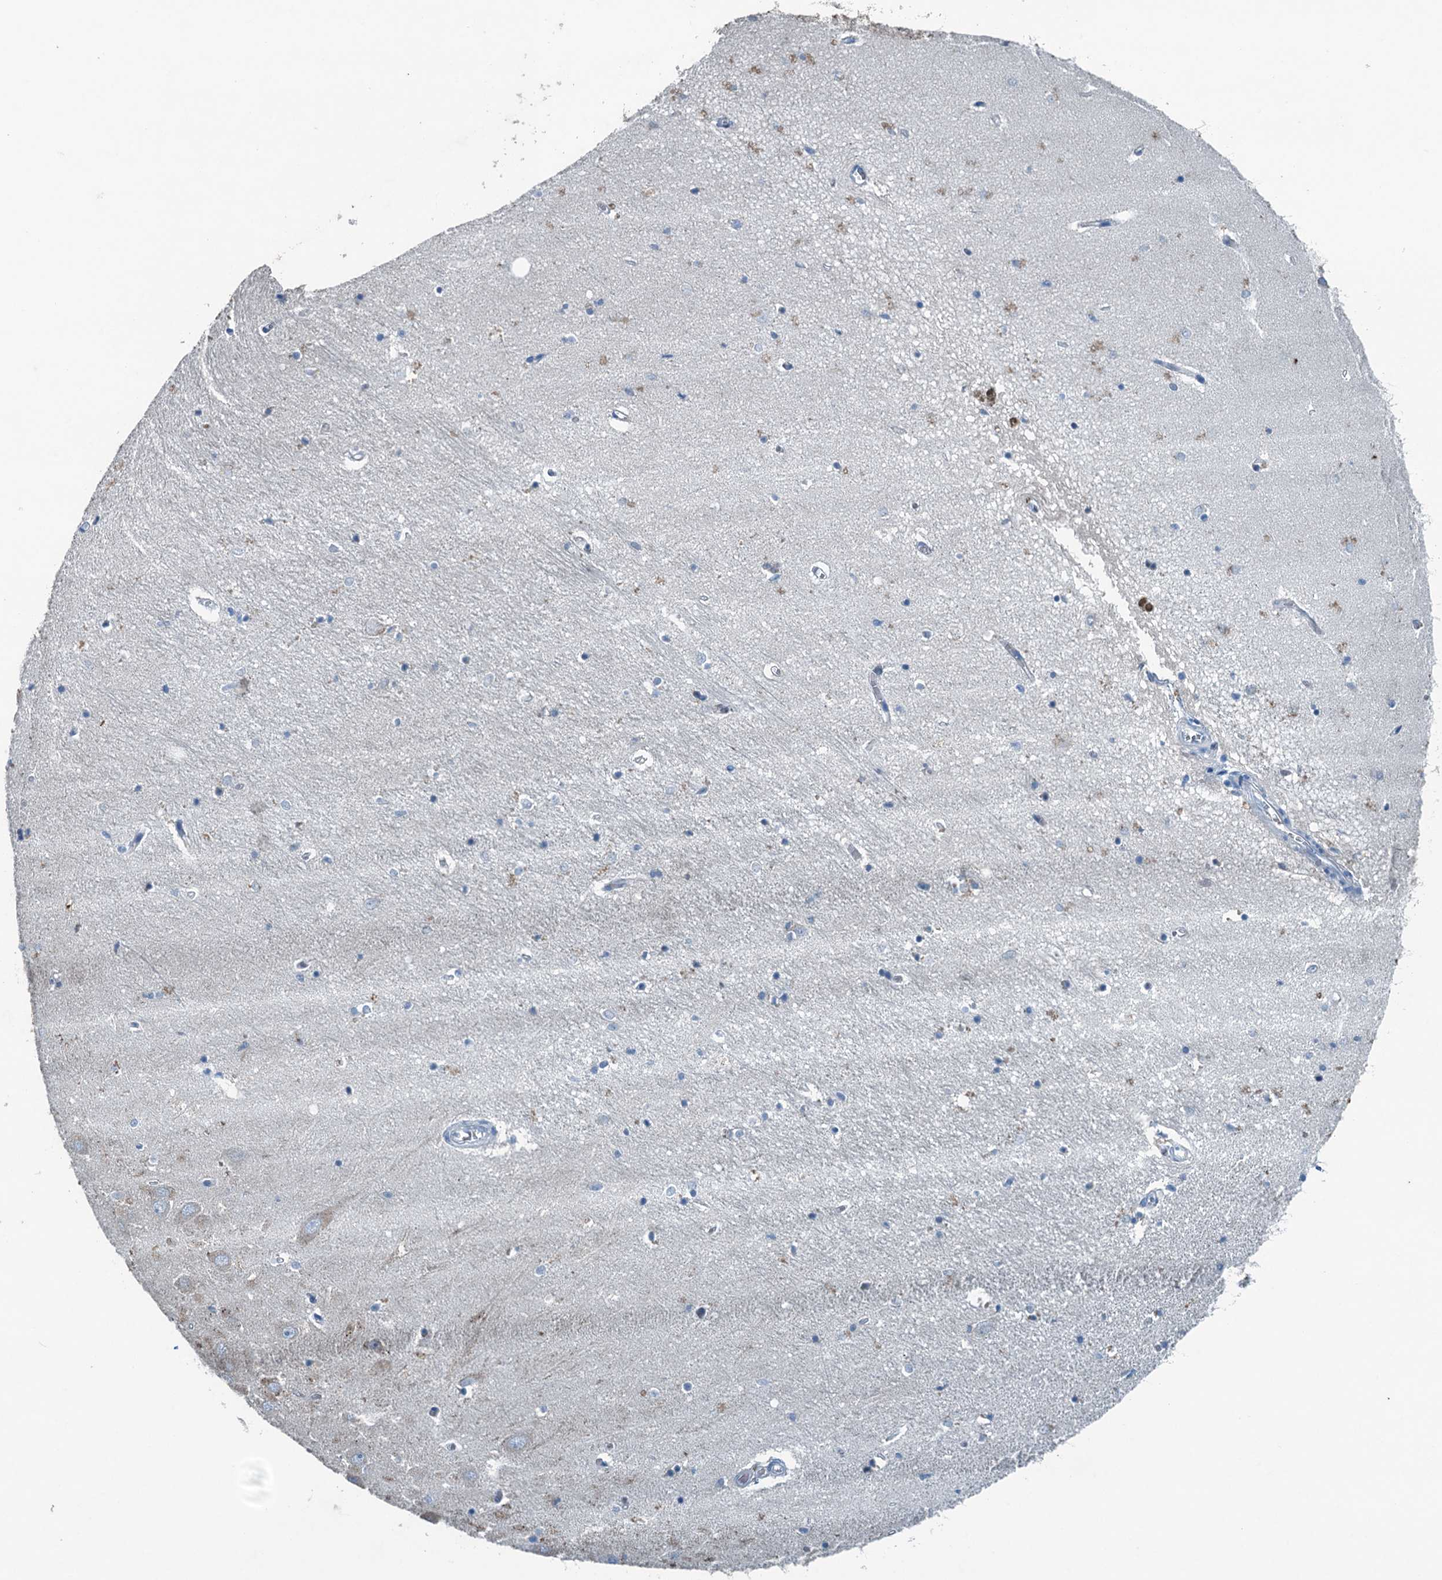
{"staining": {"intensity": "negative", "quantity": "none", "location": "none"}, "tissue": "hippocampus", "cell_type": "Glial cells", "image_type": "normal", "snomed": [{"axis": "morphology", "description": "Normal tissue, NOS"}, {"axis": "topography", "description": "Hippocampus"}], "caption": "This micrograph is of benign hippocampus stained with immunohistochemistry to label a protein in brown with the nuclei are counter-stained blue. There is no expression in glial cells.", "gene": "CBLIF", "patient": {"sex": "female", "age": 64}}